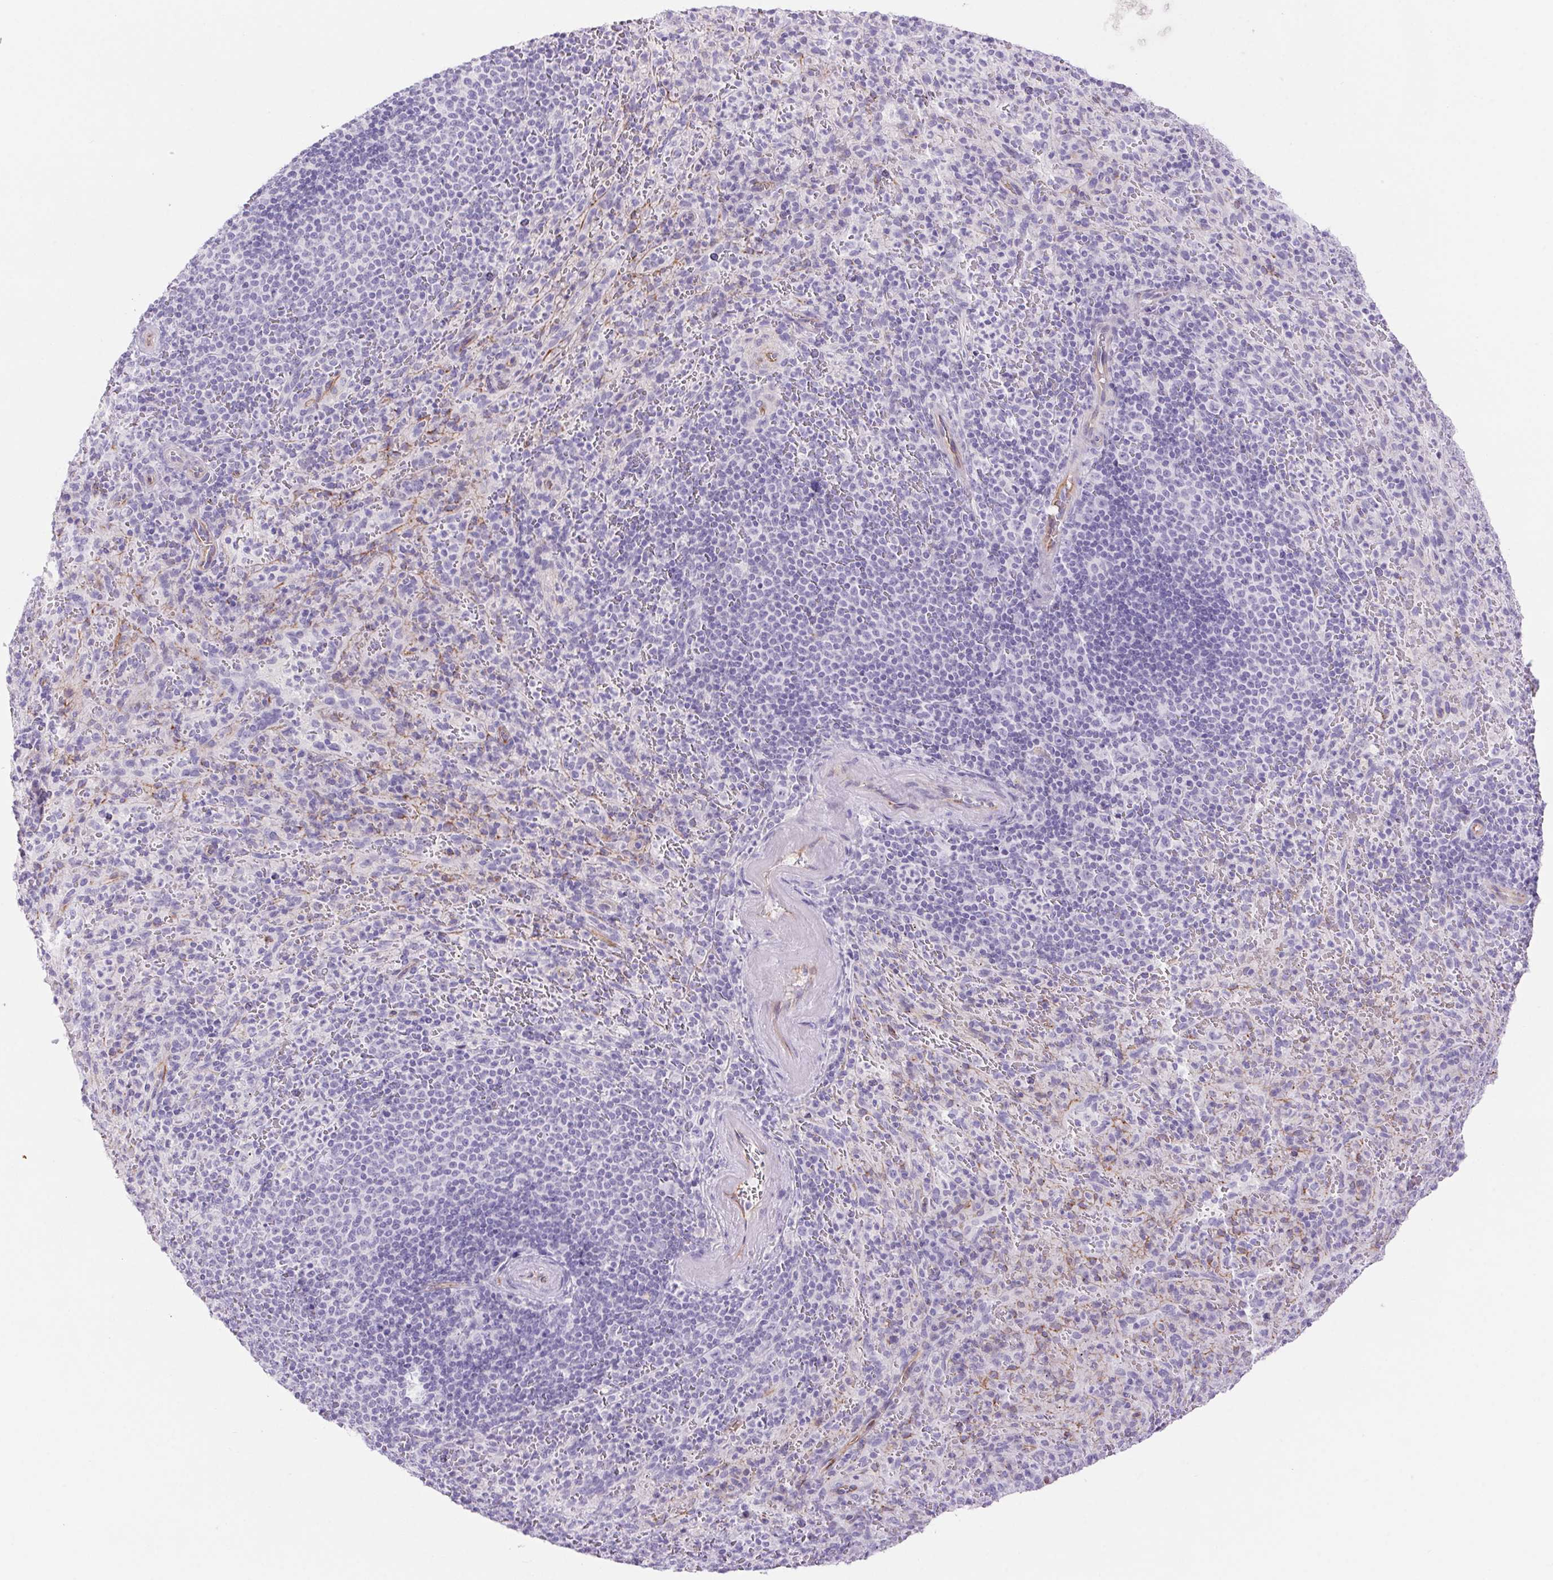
{"staining": {"intensity": "negative", "quantity": "none", "location": "none"}, "tissue": "spleen", "cell_type": "Cells in red pulp", "image_type": "normal", "snomed": [{"axis": "morphology", "description": "Normal tissue, NOS"}, {"axis": "topography", "description": "Spleen"}], "caption": "Image shows no significant protein positivity in cells in red pulp of unremarkable spleen.", "gene": "ERP27", "patient": {"sex": "male", "age": 57}}